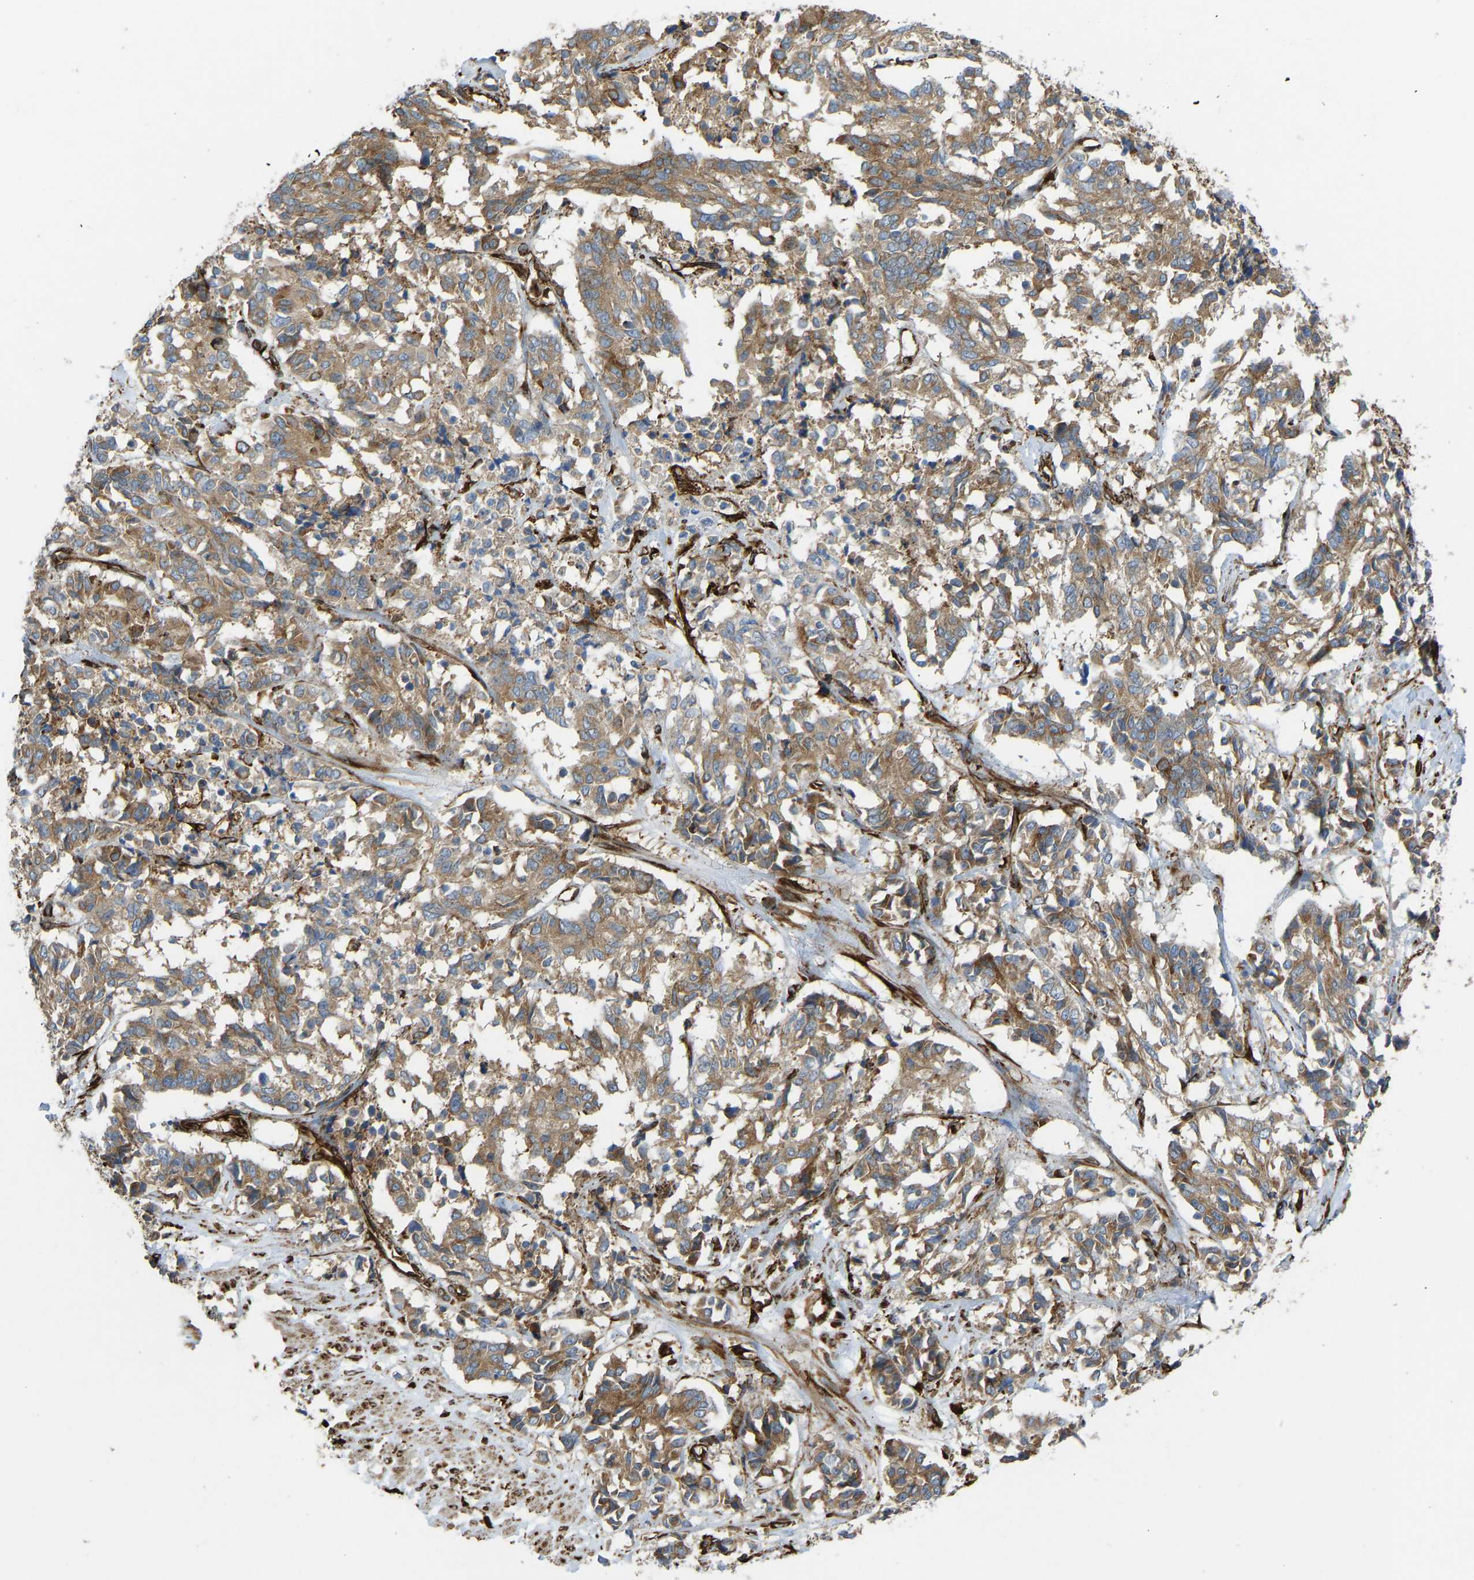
{"staining": {"intensity": "moderate", "quantity": ">75%", "location": "cytoplasmic/membranous"}, "tissue": "cervical cancer", "cell_type": "Tumor cells", "image_type": "cancer", "snomed": [{"axis": "morphology", "description": "Squamous cell carcinoma, NOS"}, {"axis": "topography", "description": "Cervix"}], "caption": "This is an image of immunohistochemistry staining of squamous cell carcinoma (cervical), which shows moderate expression in the cytoplasmic/membranous of tumor cells.", "gene": "BEX3", "patient": {"sex": "female", "age": 35}}